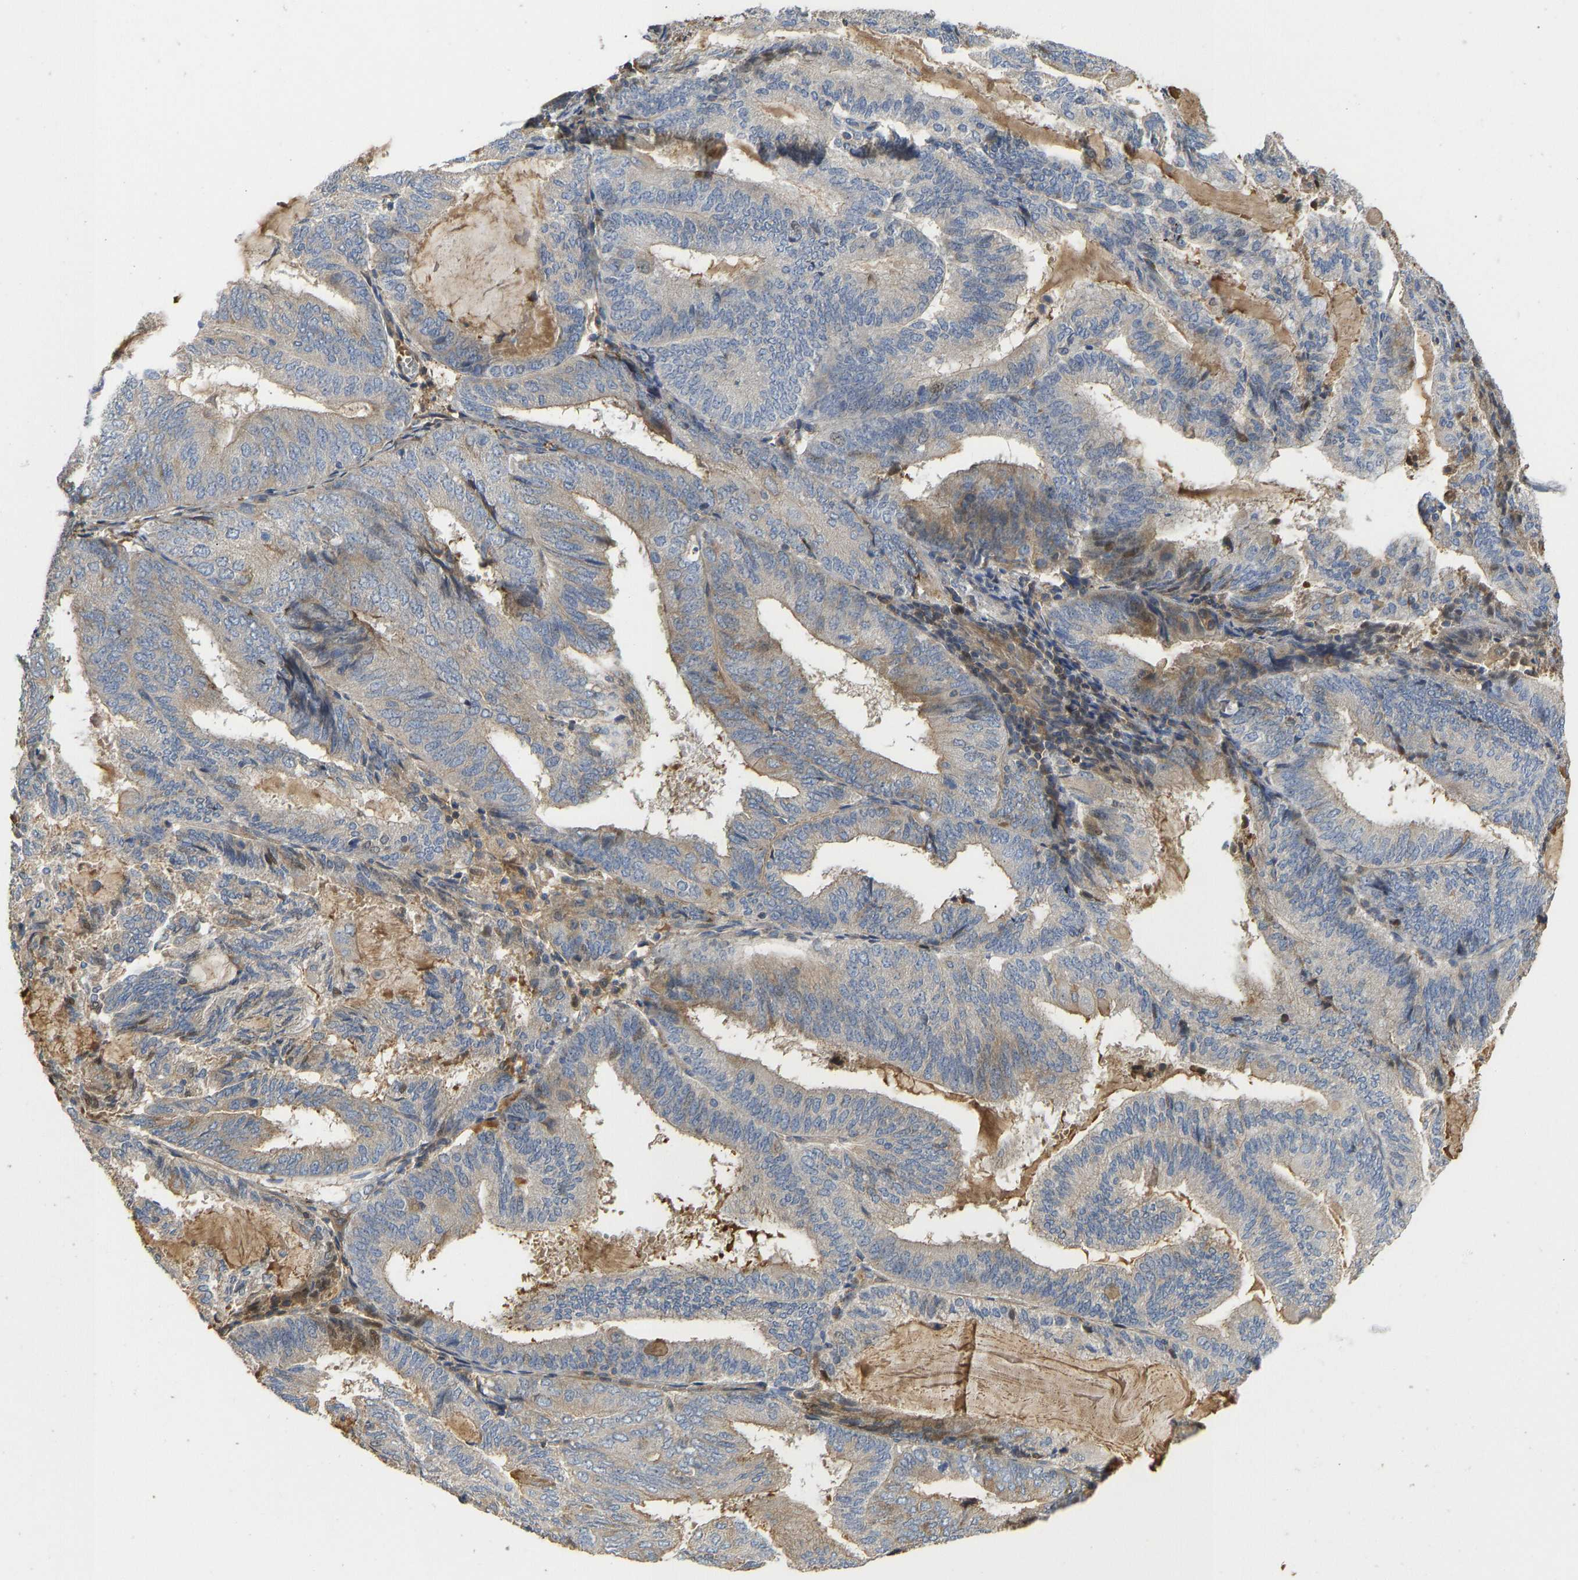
{"staining": {"intensity": "weak", "quantity": "<25%", "location": "cytoplasmic/membranous"}, "tissue": "endometrial cancer", "cell_type": "Tumor cells", "image_type": "cancer", "snomed": [{"axis": "morphology", "description": "Adenocarcinoma, NOS"}, {"axis": "topography", "description": "Endometrium"}], "caption": "There is no significant staining in tumor cells of endometrial adenocarcinoma. (DAB (3,3'-diaminobenzidine) IHC visualized using brightfield microscopy, high magnification).", "gene": "VCPKMT", "patient": {"sex": "female", "age": 81}}